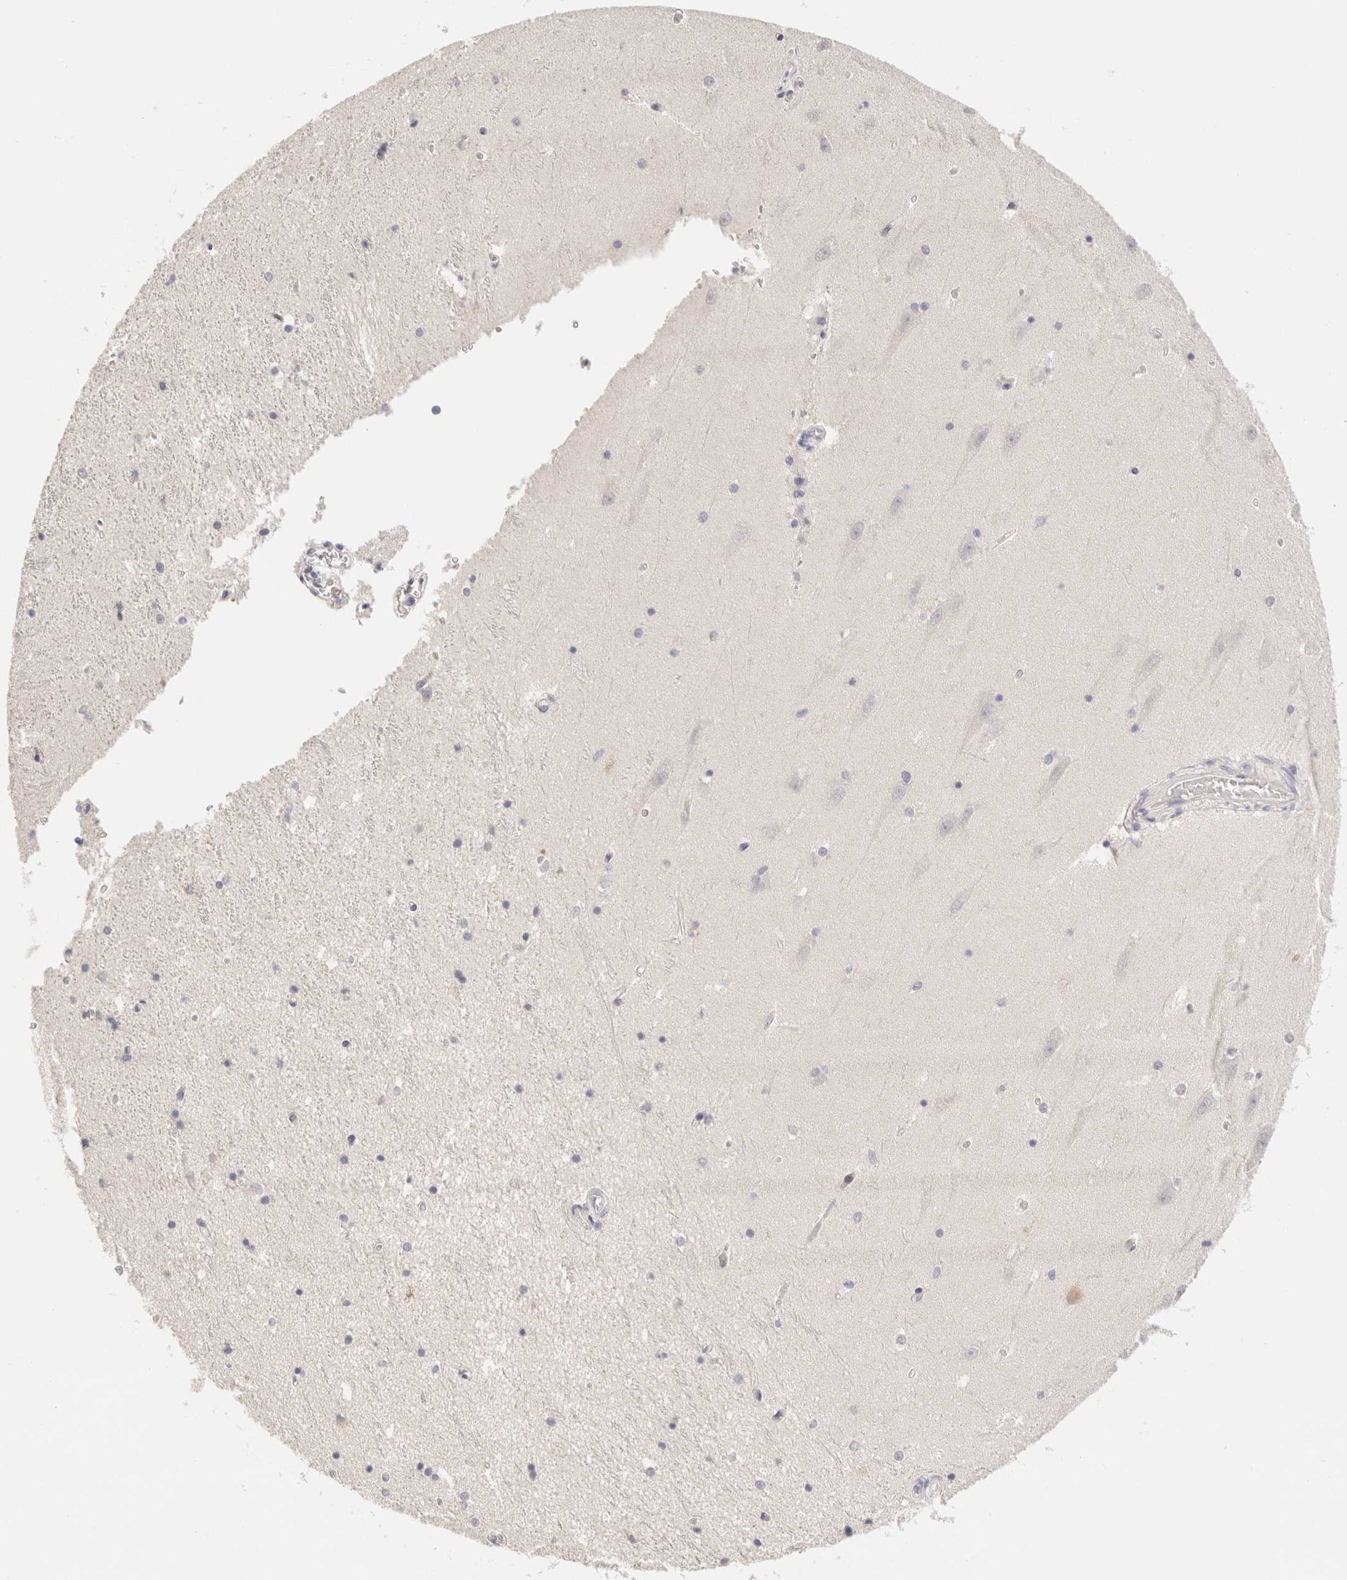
{"staining": {"intensity": "negative", "quantity": "none", "location": "none"}, "tissue": "hippocampus", "cell_type": "Glial cells", "image_type": "normal", "snomed": [{"axis": "morphology", "description": "Normal tissue, NOS"}, {"axis": "topography", "description": "Hippocampus"}], "caption": "Histopathology image shows no protein staining in glial cells of benign hippocampus. Brightfield microscopy of immunohistochemistry stained with DAB (brown) and hematoxylin (blue), captured at high magnification.", "gene": "SCGB2A2", "patient": {"sex": "male", "age": 45}}